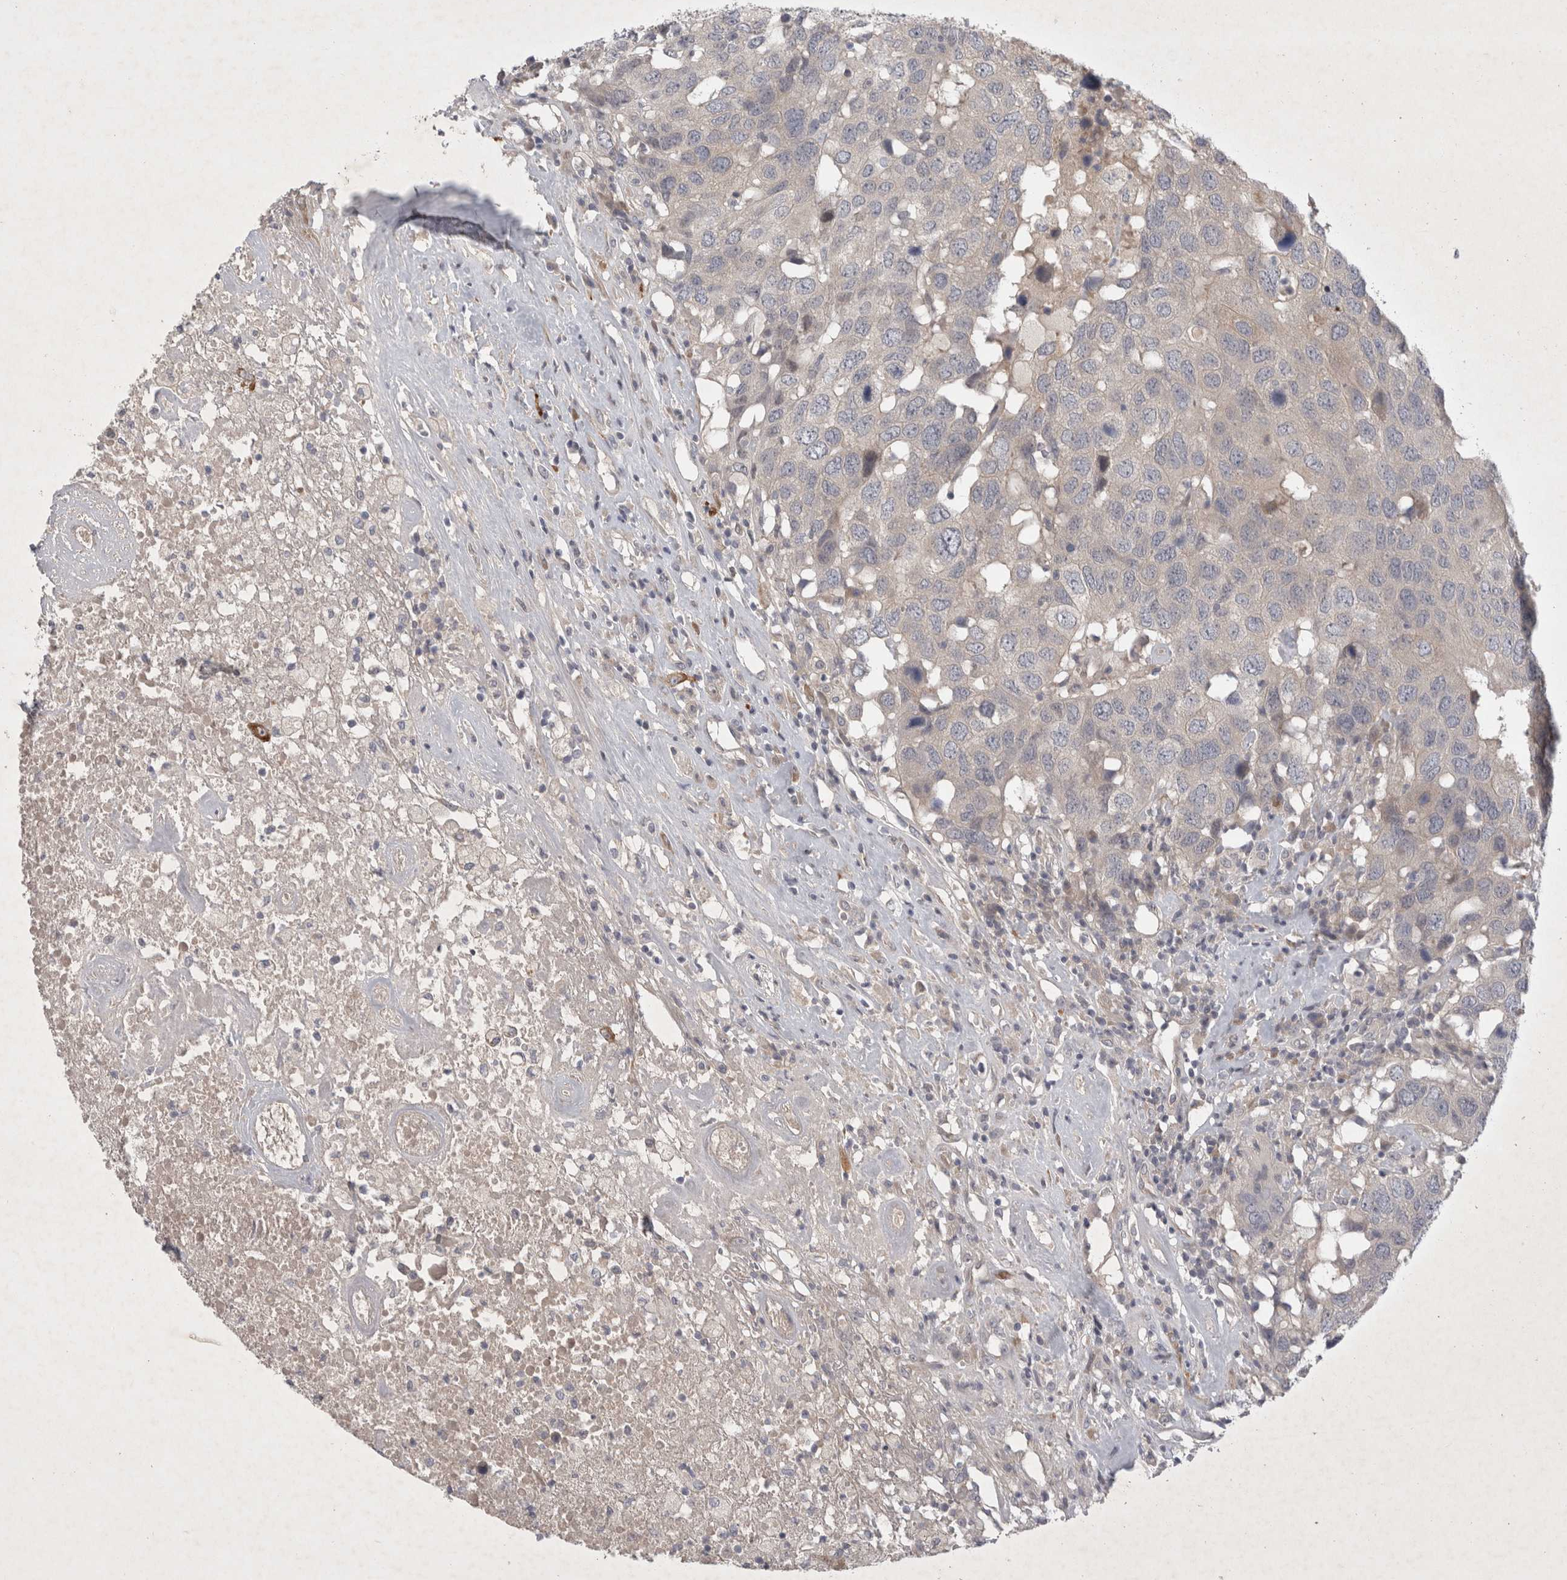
{"staining": {"intensity": "negative", "quantity": "none", "location": "none"}, "tissue": "head and neck cancer", "cell_type": "Tumor cells", "image_type": "cancer", "snomed": [{"axis": "morphology", "description": "Squamous cell carcinoma, NOS"}, {"axis": "topography", "description": "Head-Neck"}], "caption": "The histopathology image reveals no staining of tumor cells in squamous cell carcinoma (head and neck).", "gene": "BZW2", "patient": {"sex": "male", "age": 66}}